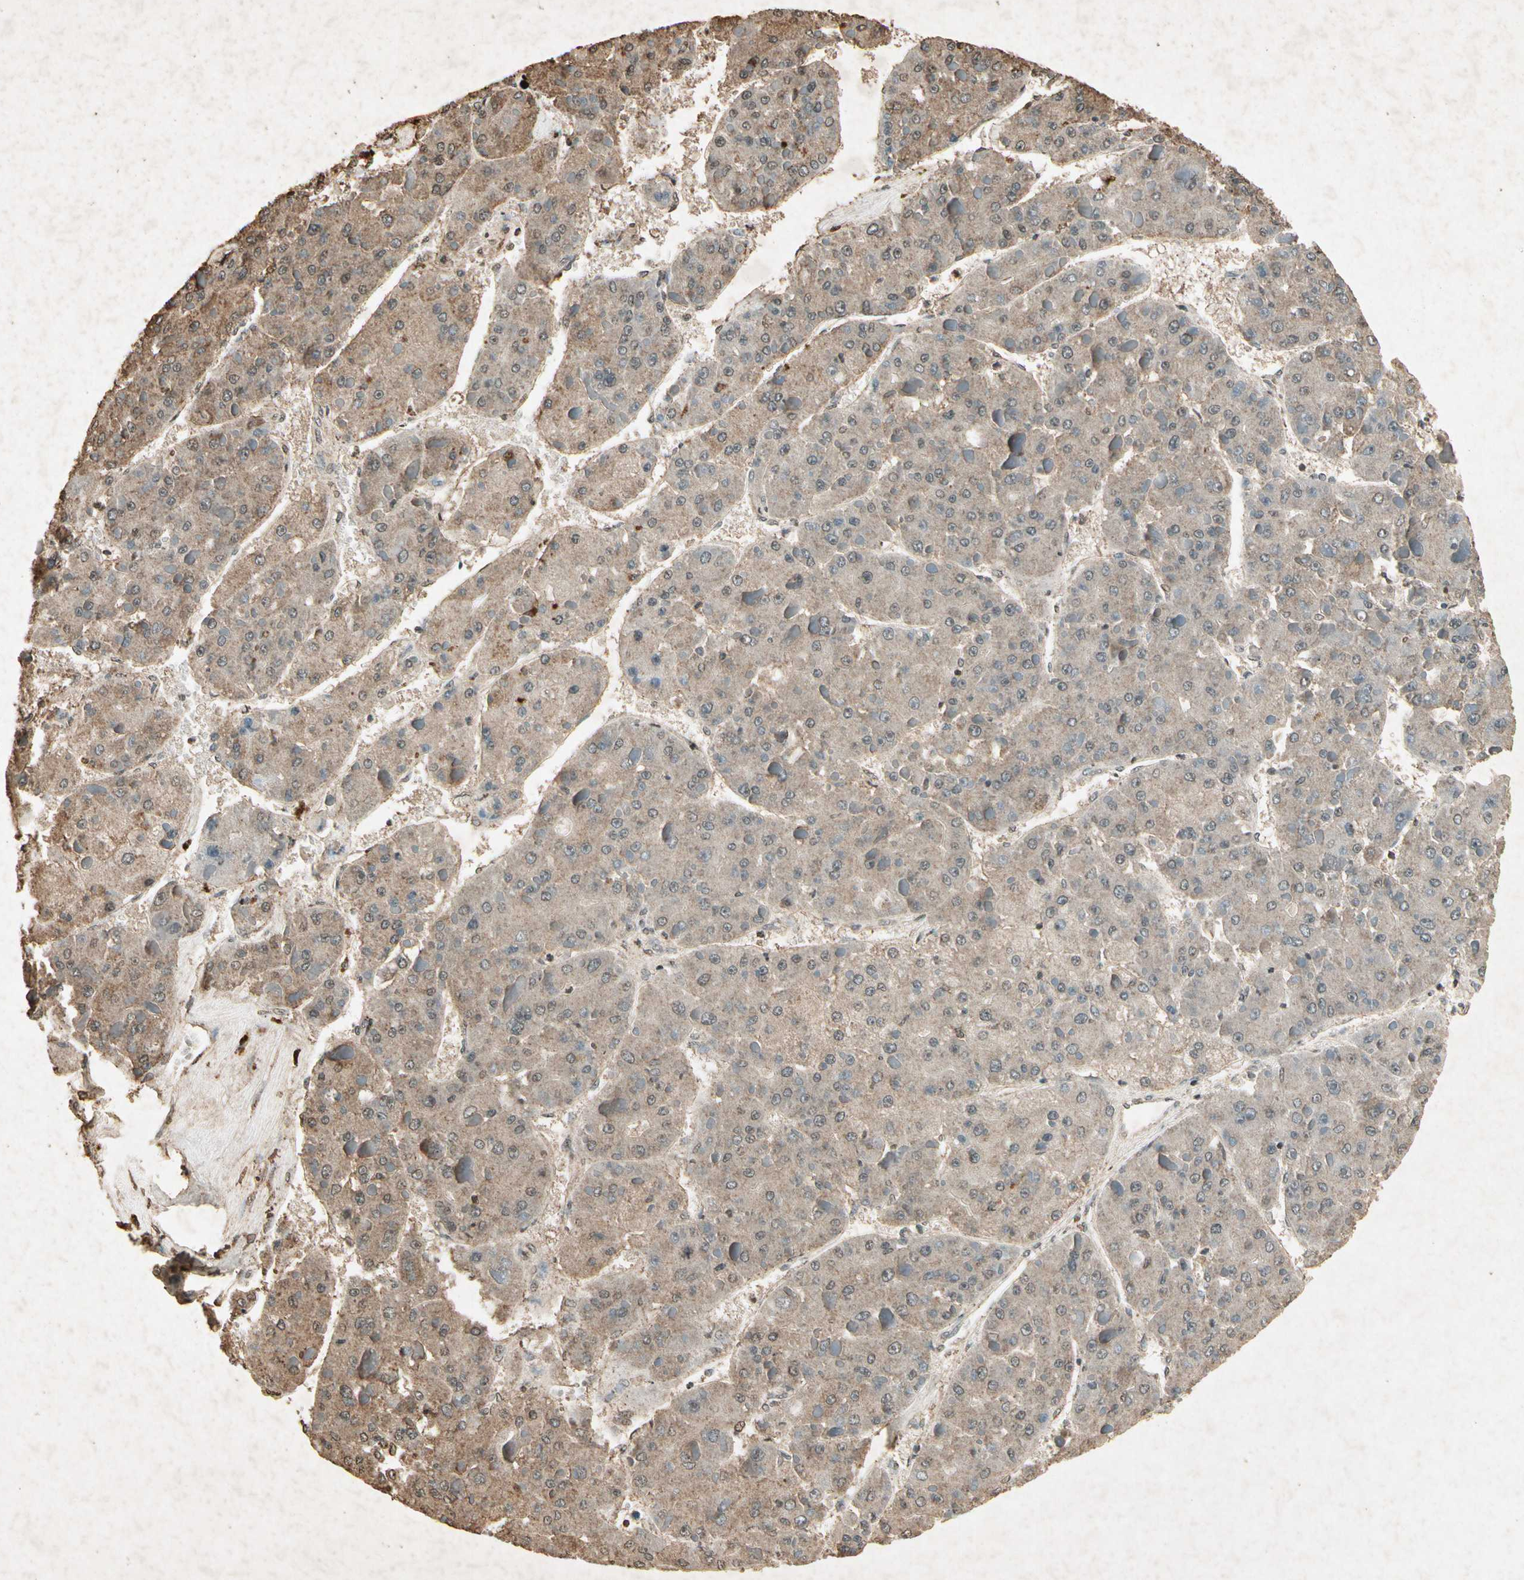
{"staining": {"intensity": "strong", "quantity": ">75%", "location": "cytoplasmic/membranous"}, "tissue": "liver cancer", "cell_type": "Tumor cells", "image_type": "cancer", "snomed": [{"axis": "morphology", "description": "Carcinoma, Hepatocellular, NOS"}, {"axis": "topography", "description": "Liver"}], "caption": "A brown stain highlights strong cytoplasmic/membranous staining of a protein in liver cancer tumor cells.", "gene": "GC", "patient": {"sex": "female", "age": 73}}